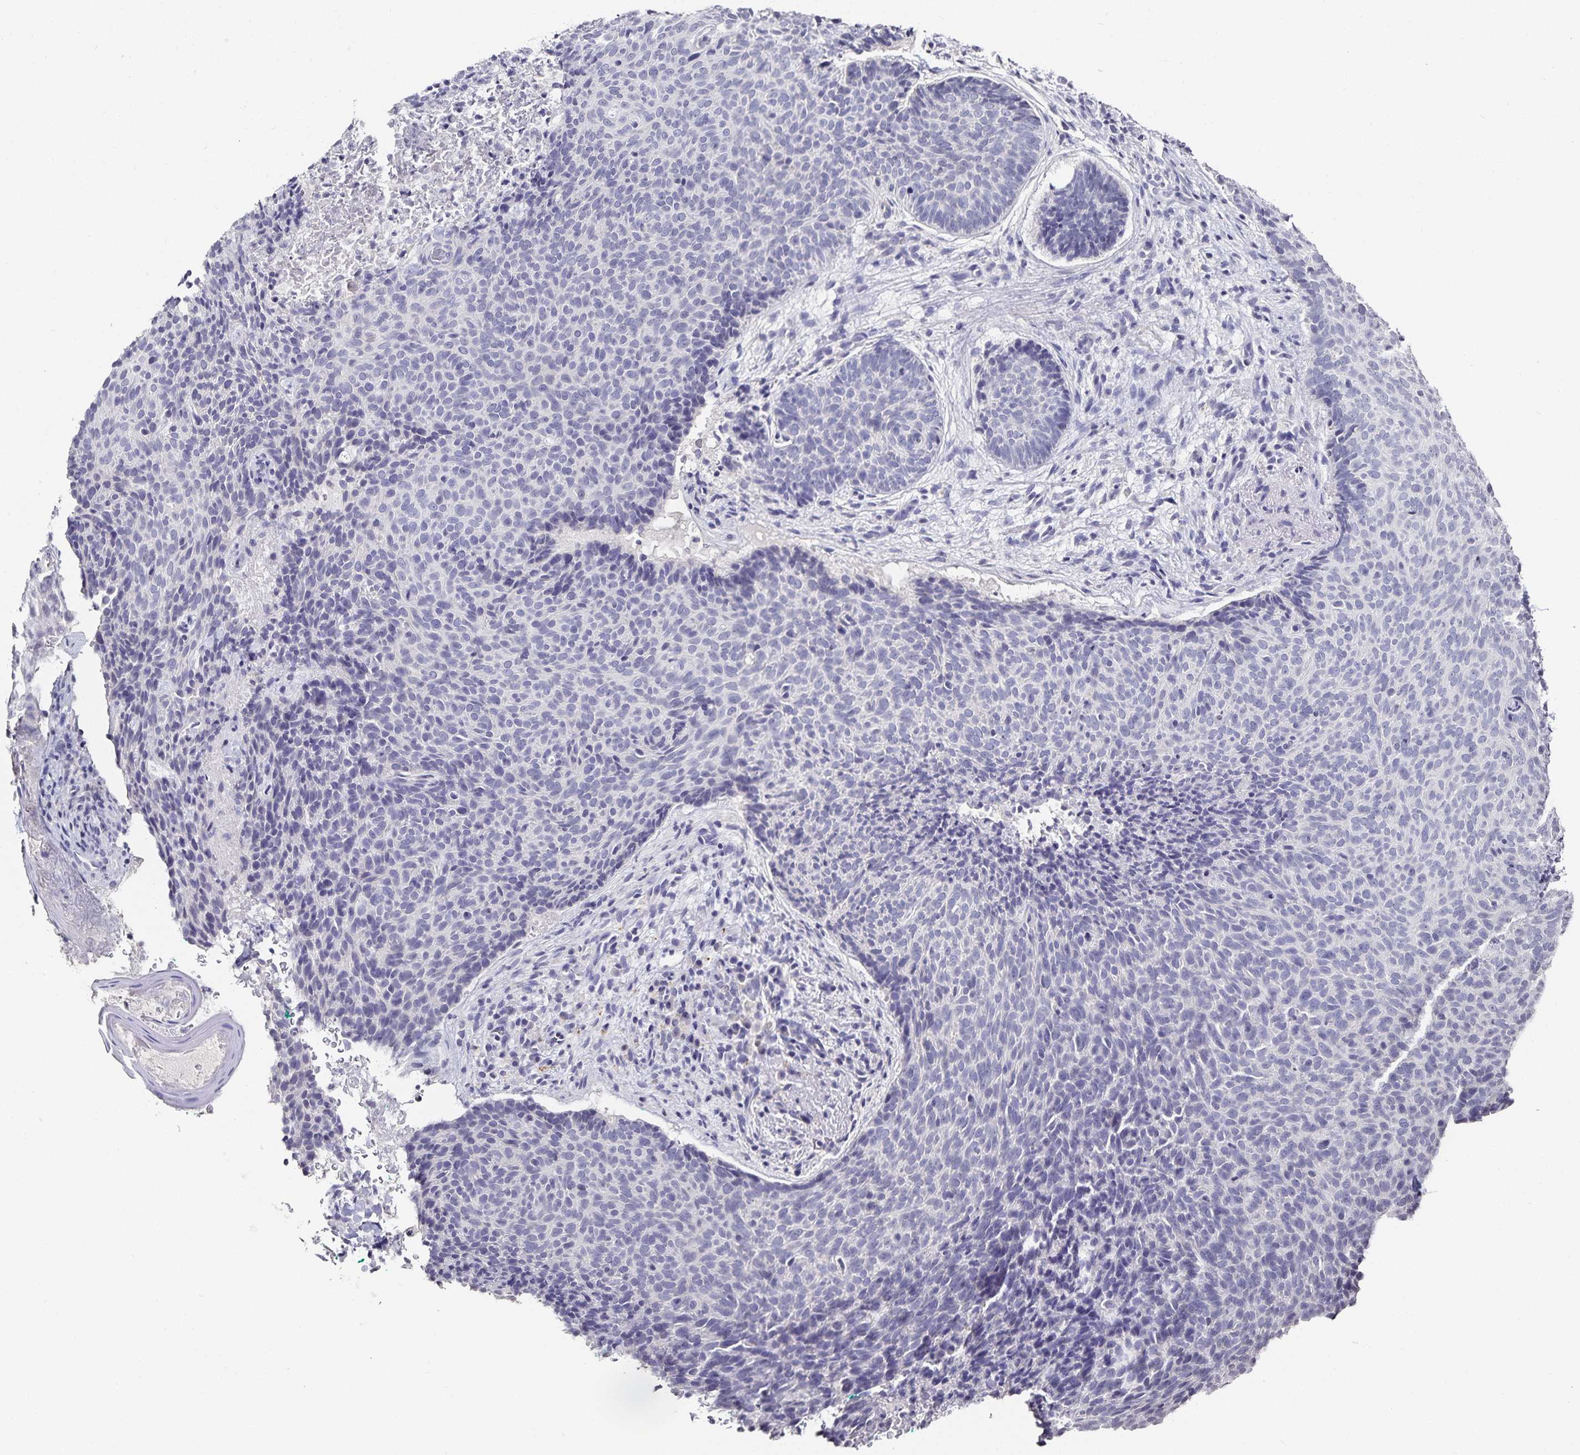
{"staining": {"intensity": "negative", "quantity": "none", "location": "none"}, "tissue": "skin cancer", "cell_type": "Tumor cells", "image_type": "cancer", "snomed": [{"axis": "morphology", "description": "Basal cell carcinoma"}, {"axis": "topography", "description": "Skin"}, {"axis": "topography", "description": "Skin of head"}], "caption": "The histopathology image exhibits no staining of tumor cells in basal cell carcinoma (skin).", "gene": "TTR", "patient": {"sex": "female", "age": 92}}